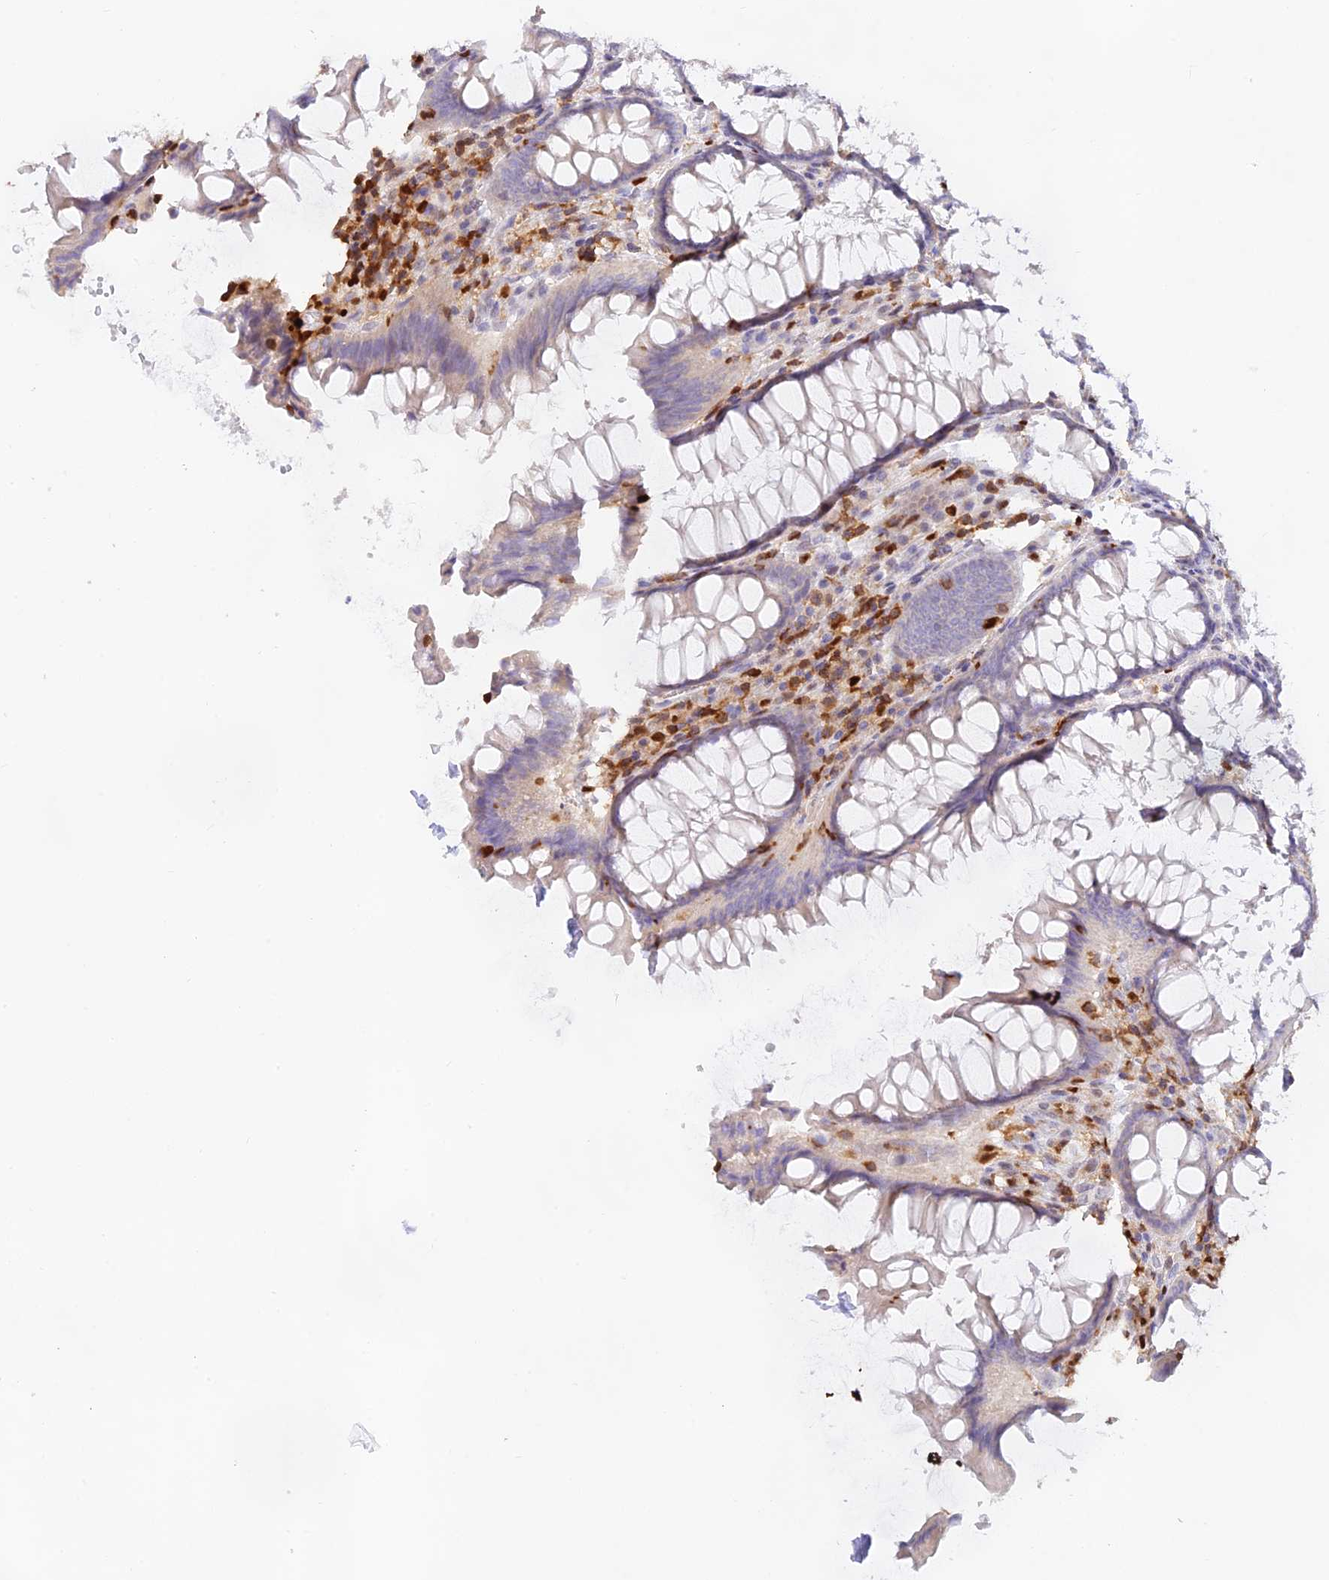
{"staining": {"intensity": "negative", "quantity": "none", "location": "none"}, "tissue": "colon", "cell_type": "Endothelial cells", "image_type": "normal", "snomed": [{"axis": "morphology", "description": "Normal tissue, NOS"}, {"axis": "topography", "description": "Colon"}], "caption": "DAB (3,3'-diaminobenzidine) immunohistochemical staining of benign colon demonstrates no significant expression in endothelial cells.", "gene": "DENND1C", "patient": {"sex": "female", "age": 79}}